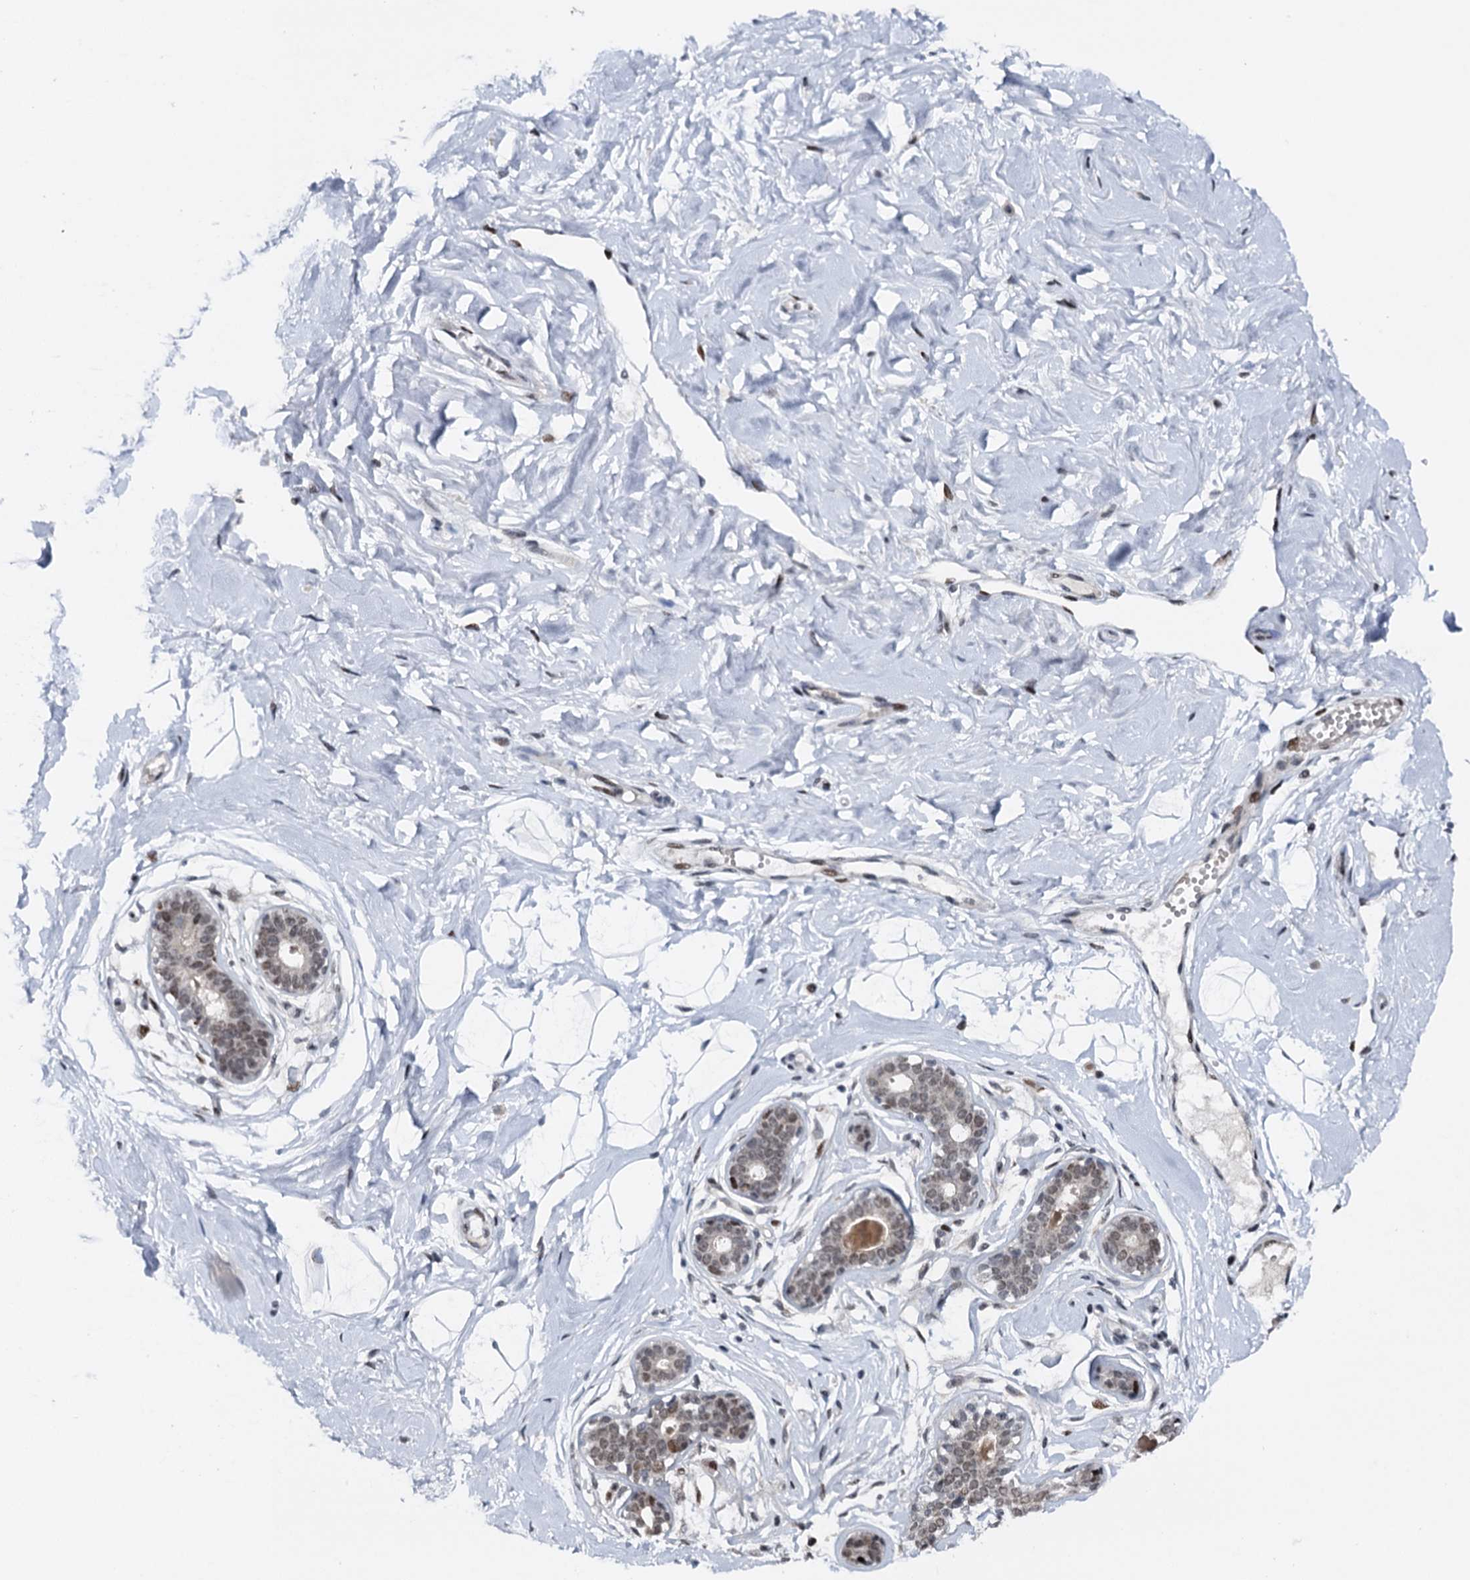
{"staining": {"intensity": "moderate", "quantity": "25%-75%", "location": "nuclear"}, "tissue": "breast", "cell_type": "Adipocytes", "image_type": "normal", "snomed": [{"axis": "morphology", "description": "Normal tissue, NOS"}, {"axis": "morphology", "description": "Adenoma, NOS"}, {"axis": "topography", "description": "Breast"}], "caption": "Unremarkable breast shows moderate nuclear staining in about 25%-75% of adipocytes (Brightfield microscopy of DAB IHC at high magnification)..", "gene": "RUFY2", "patient": {"sex": "female", "age": 23}}